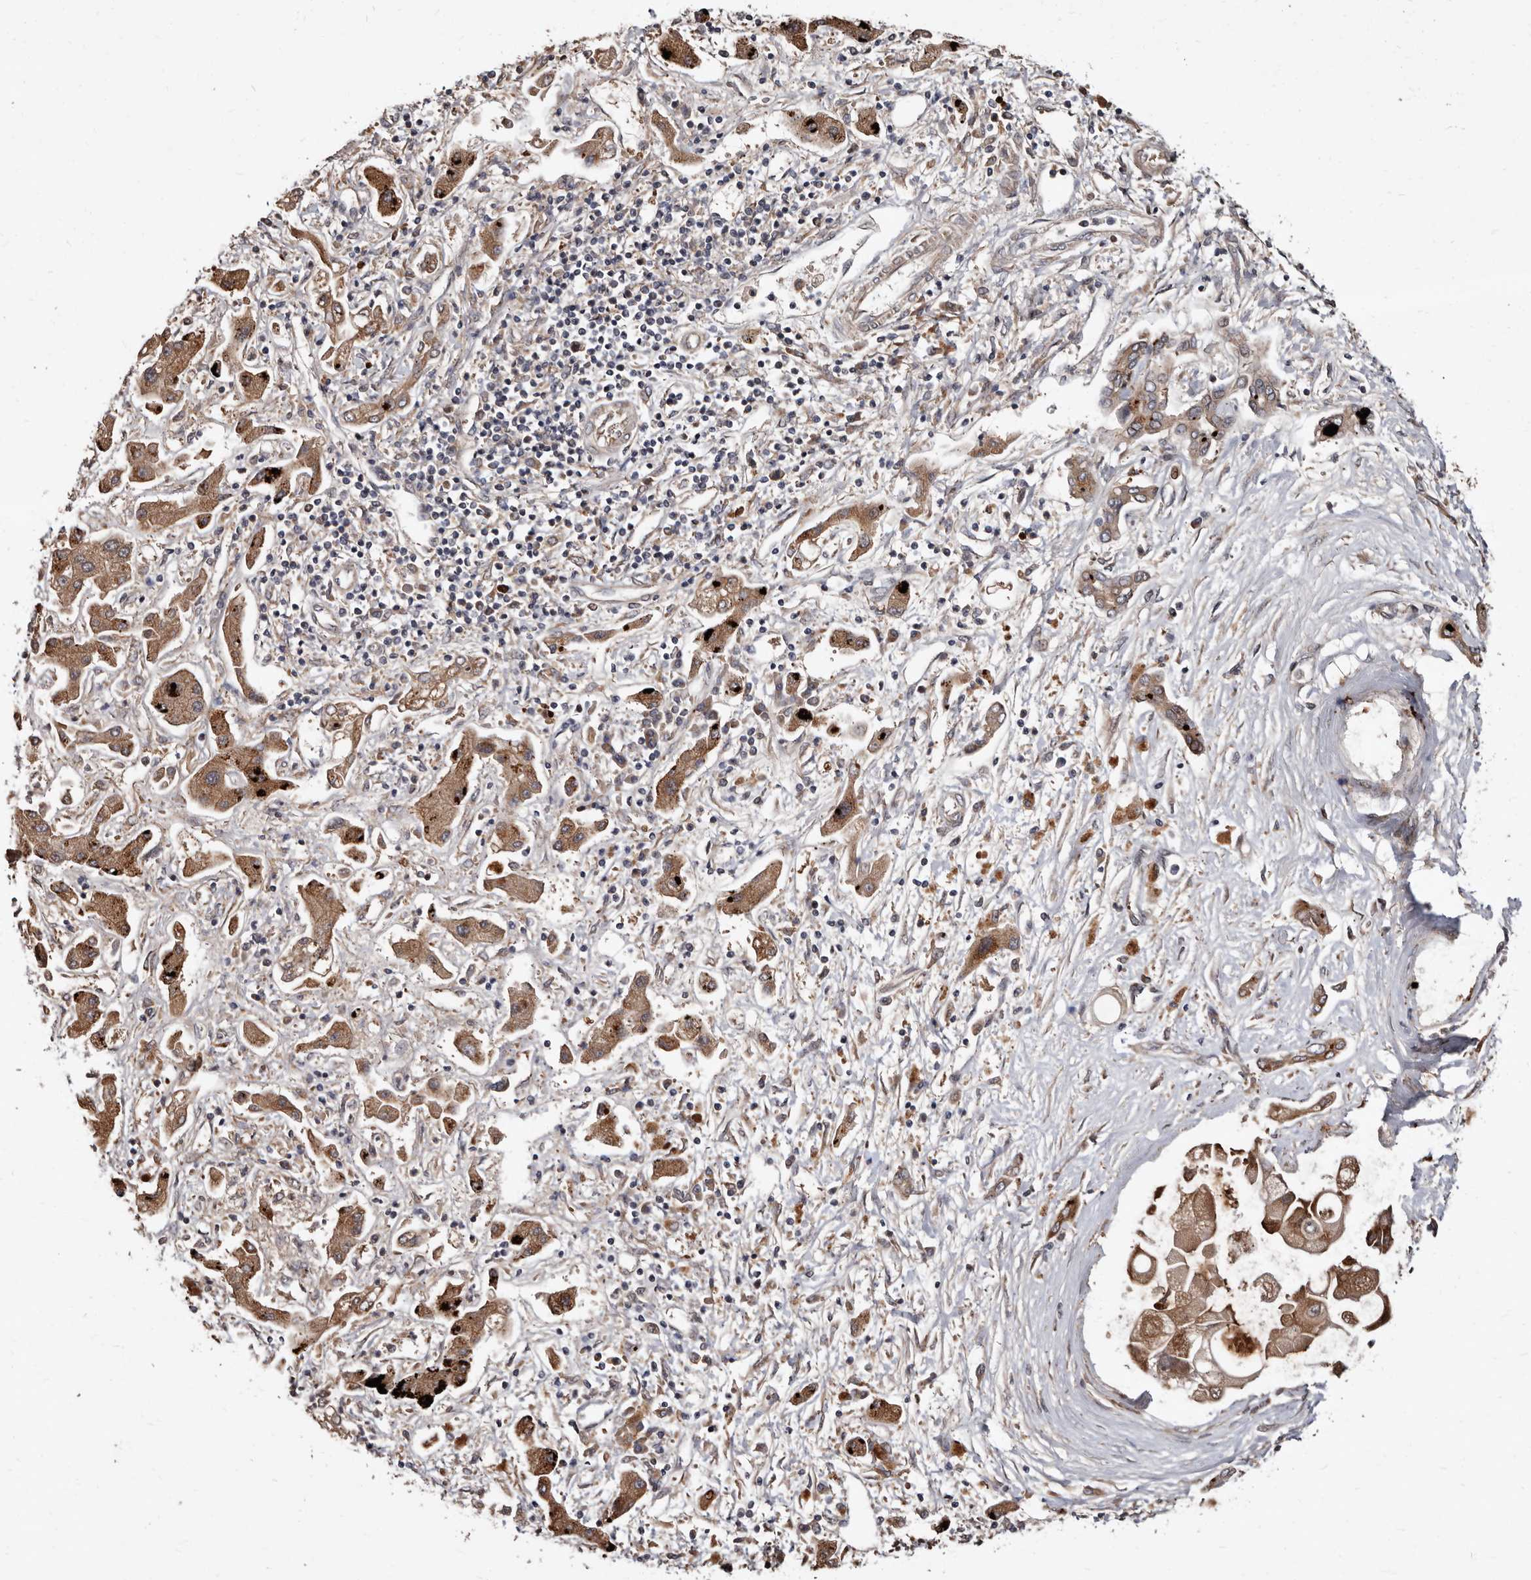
{"staining": {"intensity": "moderate", "quantity": ">75%", "location": "cytoplasmic/membranous"}, "tissue": "liver cancer", "cell_type": "Tumor cells", "image_type": "cancer", "snomed": [{"axis": "morphology", "description": "Cholangiocarcinoma"}, {"axis": "topography", "description": "Liver"}], "caption": "Tumor cells show medium levels of moderate cytoplasmic/membranous expression in approximately >75% of cells in human liver cancer (cholangiocarcinoma). (DAB (3,3'-diaminobenzidine) = brown stain, brightfield microscopy at high magnification).", "gene": "WEE2", "patient": {"sex": "male", "age": 50}}